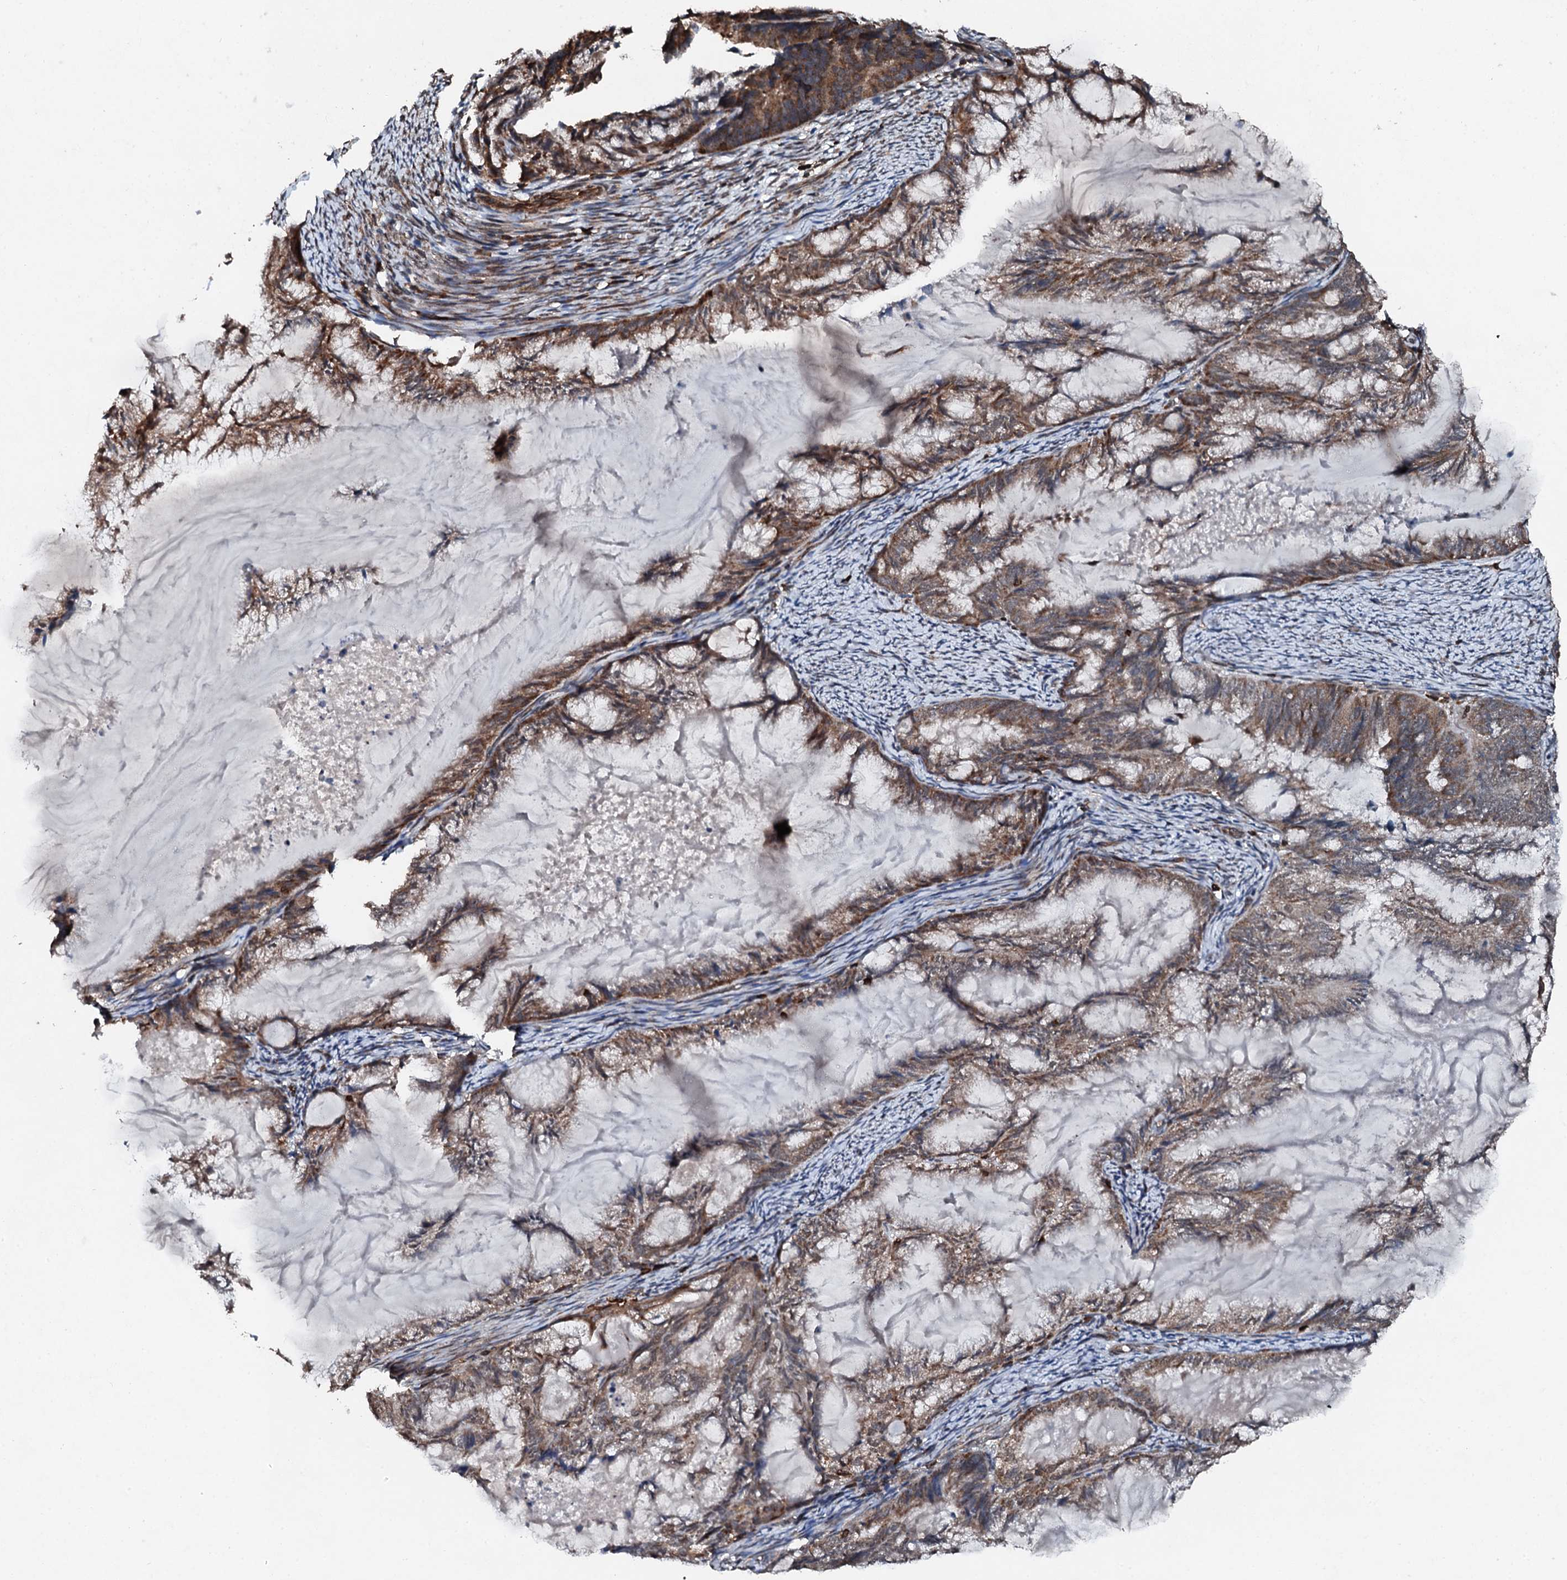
{"staining": {"intensity": "weak", "quantity": ">75%", "location": "cytoplasmic/membranous"}, "tissue": "endometrial cancer", "cell_type": "Tumor cells", "image_type": "cancer", "snomed": [{"axis": "morphology", "description": "Adenocarcinoma, NOS"}, {"axis": "topography", "description": "Endometrium"}], "caption": "High-magnification brightfield microscopy of endometrial cancer (adenocarcinoma) stained with DAB (3,3'-diaminobenzidine) (brown) and counterstained with hematoxylin (blue). tumor cells exhibit weak cytoplasmic/membranous positivity is seen in about>75% of cells.", "gene": "EDC4", "patient": {"sex": "female", "age": 86}}